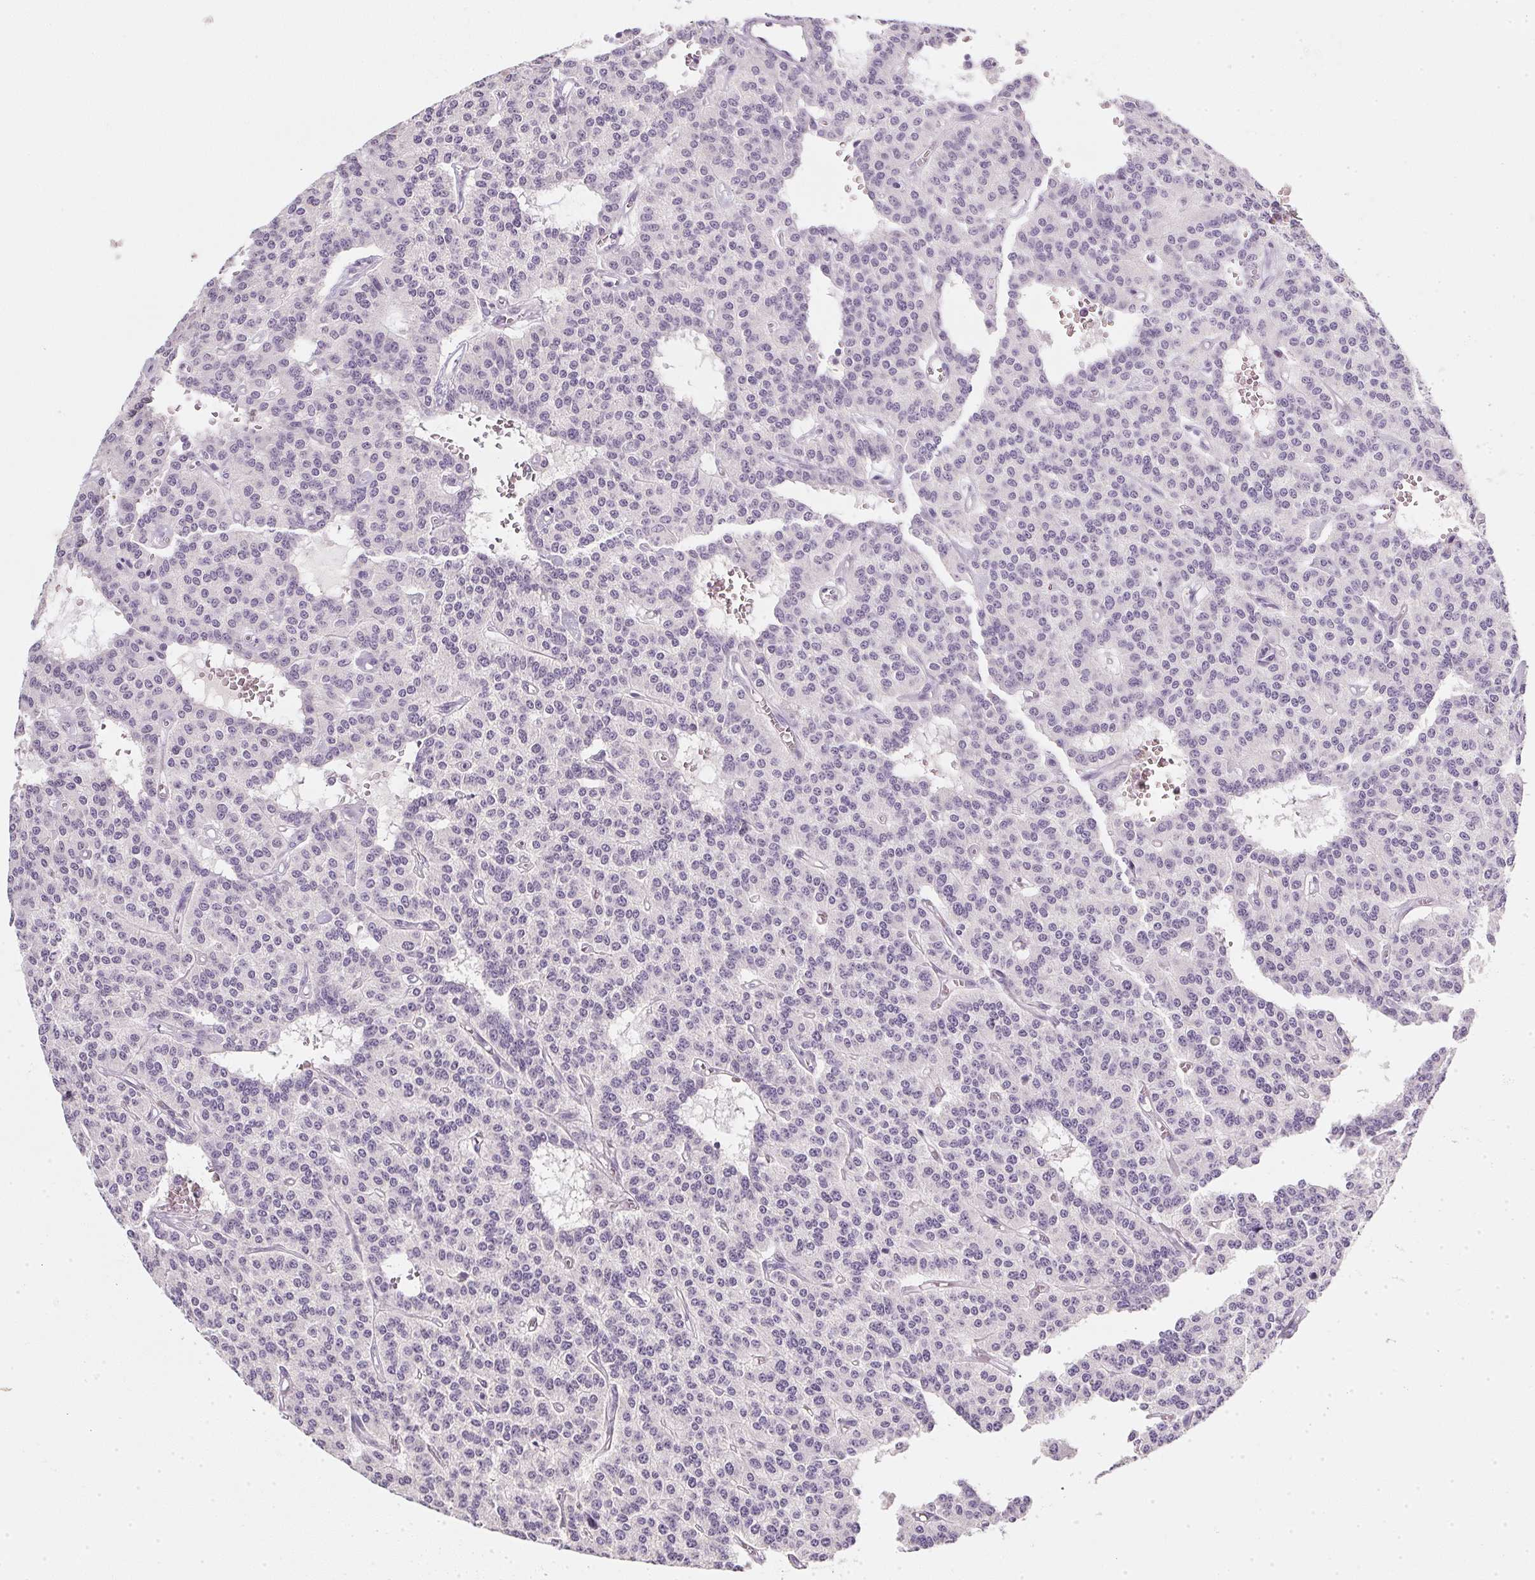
{"staining": {"intensity": "negative", "quantity": "none", "location": "none"}, "tissue": "carcinoid", "cell_type": "Tumor cells", "image_type": "cancer", "snomed": [{"axis": "morphology", "description": "Carcinoid, malignant, NOS"}, {"axis": "topography", "description": "Lung"}], "caption": "Histopathology image shows no protein staining in tumor cells of carcinoid tissue. (DAB (3,3'-diaminobenzidine) IHC, high magnification).", "gene": "TMEM72", "patient": {"sex": "female", "age": 71}}